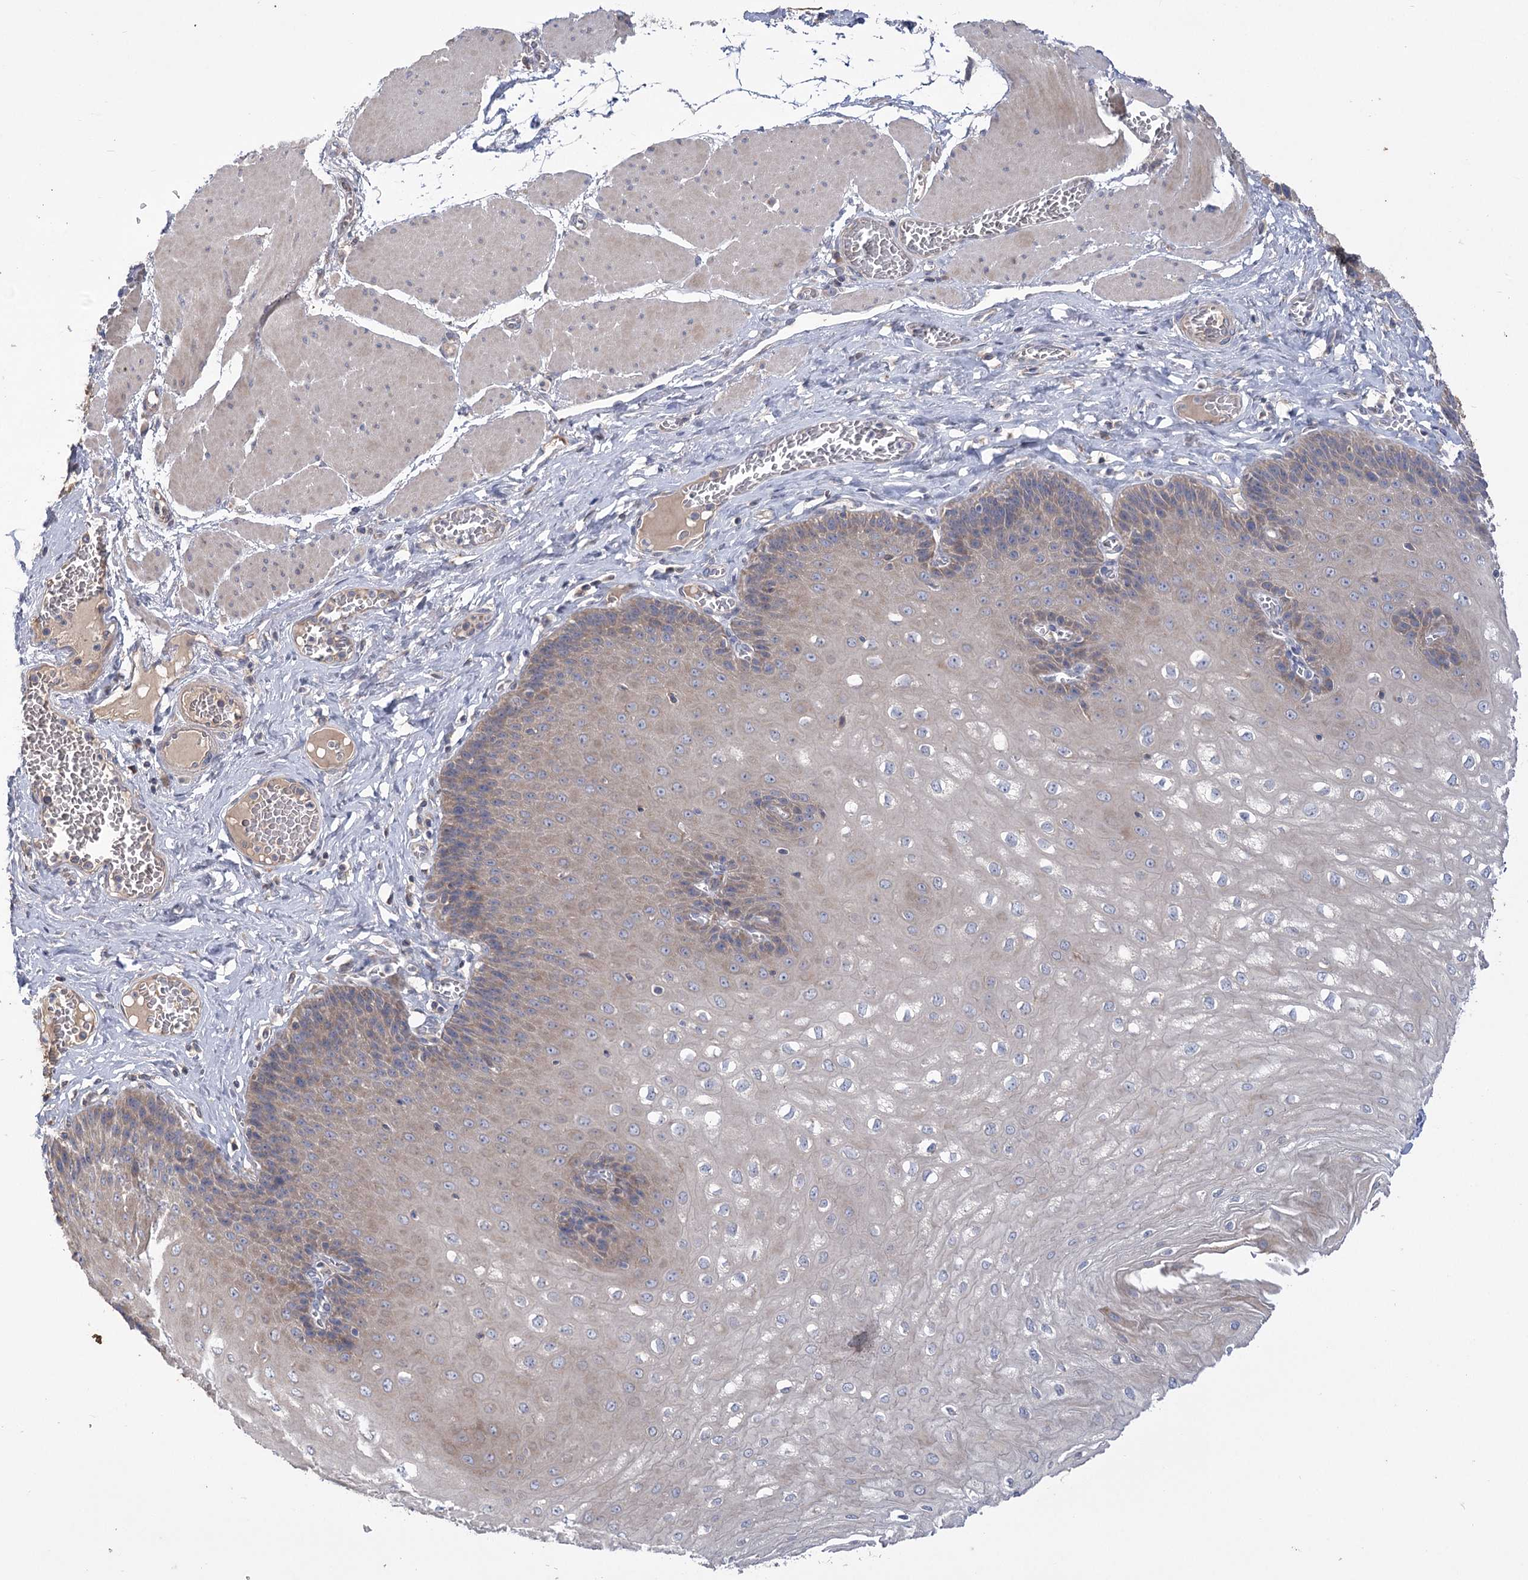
{"staining": {"intensity": "weak", "quantity": "25%-75%", "location": "cytoplasmic/membranous"}, "tissue": "esophagus", "cell_type": "Squamous epithelial cells", "image_type": "normal", "snomed": [{"axis": "morphology", "description": "Normal tissue, NOS"}, {"axis": "topography", "description": "Esophagus"}], "caption": "IHC (DAB (3,3'-diaminobenzidine)) staining of benign esophagus reveals weak cytoplasmic/membranous protein positivity in about 25%-75% of squamous epithelial cells.", "gene": "PBLD", "patient": {"sex": "male", "age": 60}}